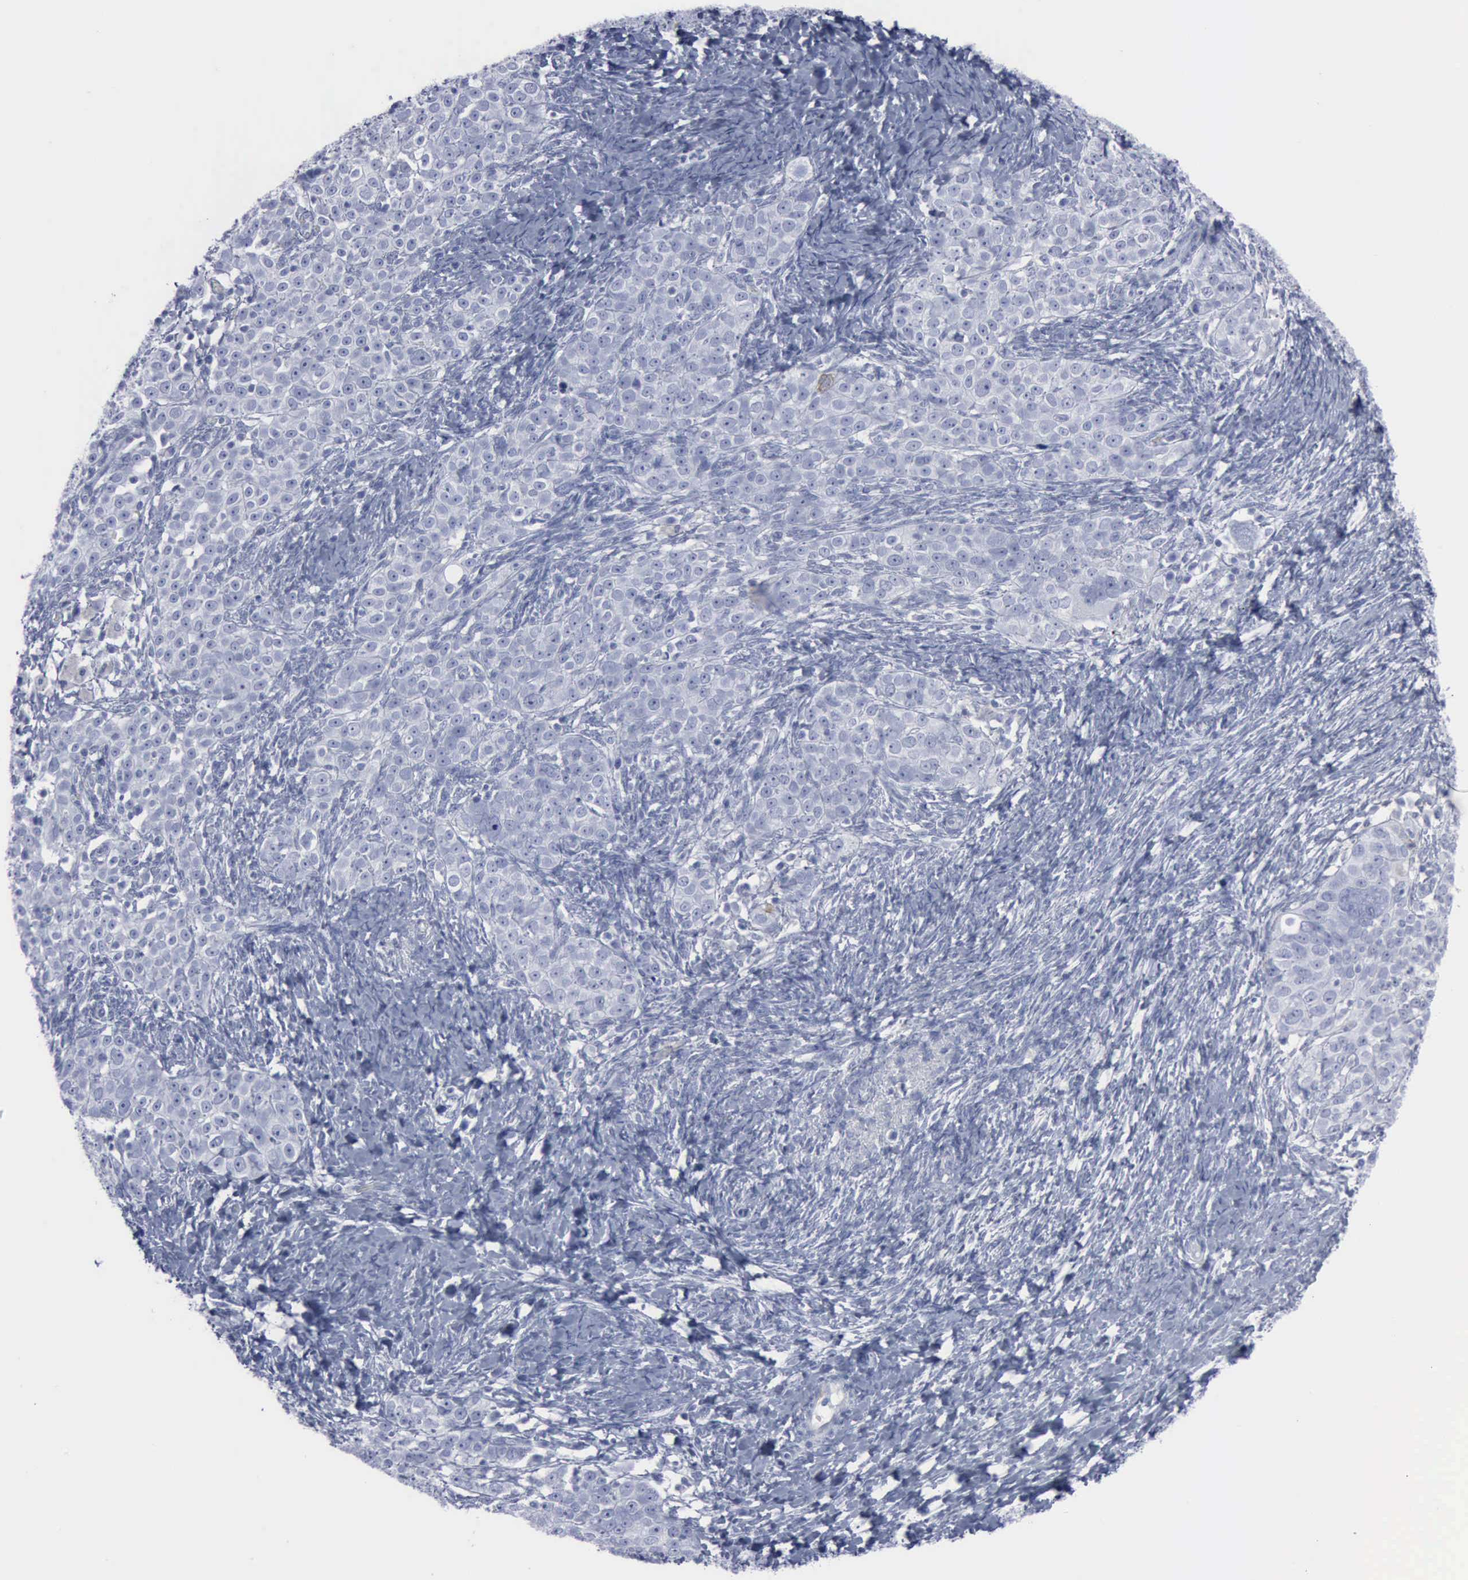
{"staining": {"intensity": "negative", "quantity": "none", "location": "none"}, "tissue": "ovarian cancer", "cell_type": "Tumor cells", "image_type": "cancer", "snomed": [{"axis": "morphology", "description": "Normal tissue, NOS"}, {"axis": "morphology", "description": "Cystadenocarcinoma, serous, NOS"}, {"axis": "topography", "description": "Ovary"}], "caption": "The histopathology image demonstrates no staining of tumor cells in serous cystadenocarcinoma (ovarian).", "gene": "VCAM1", "patient": {"sex": "female", "age": 62}}